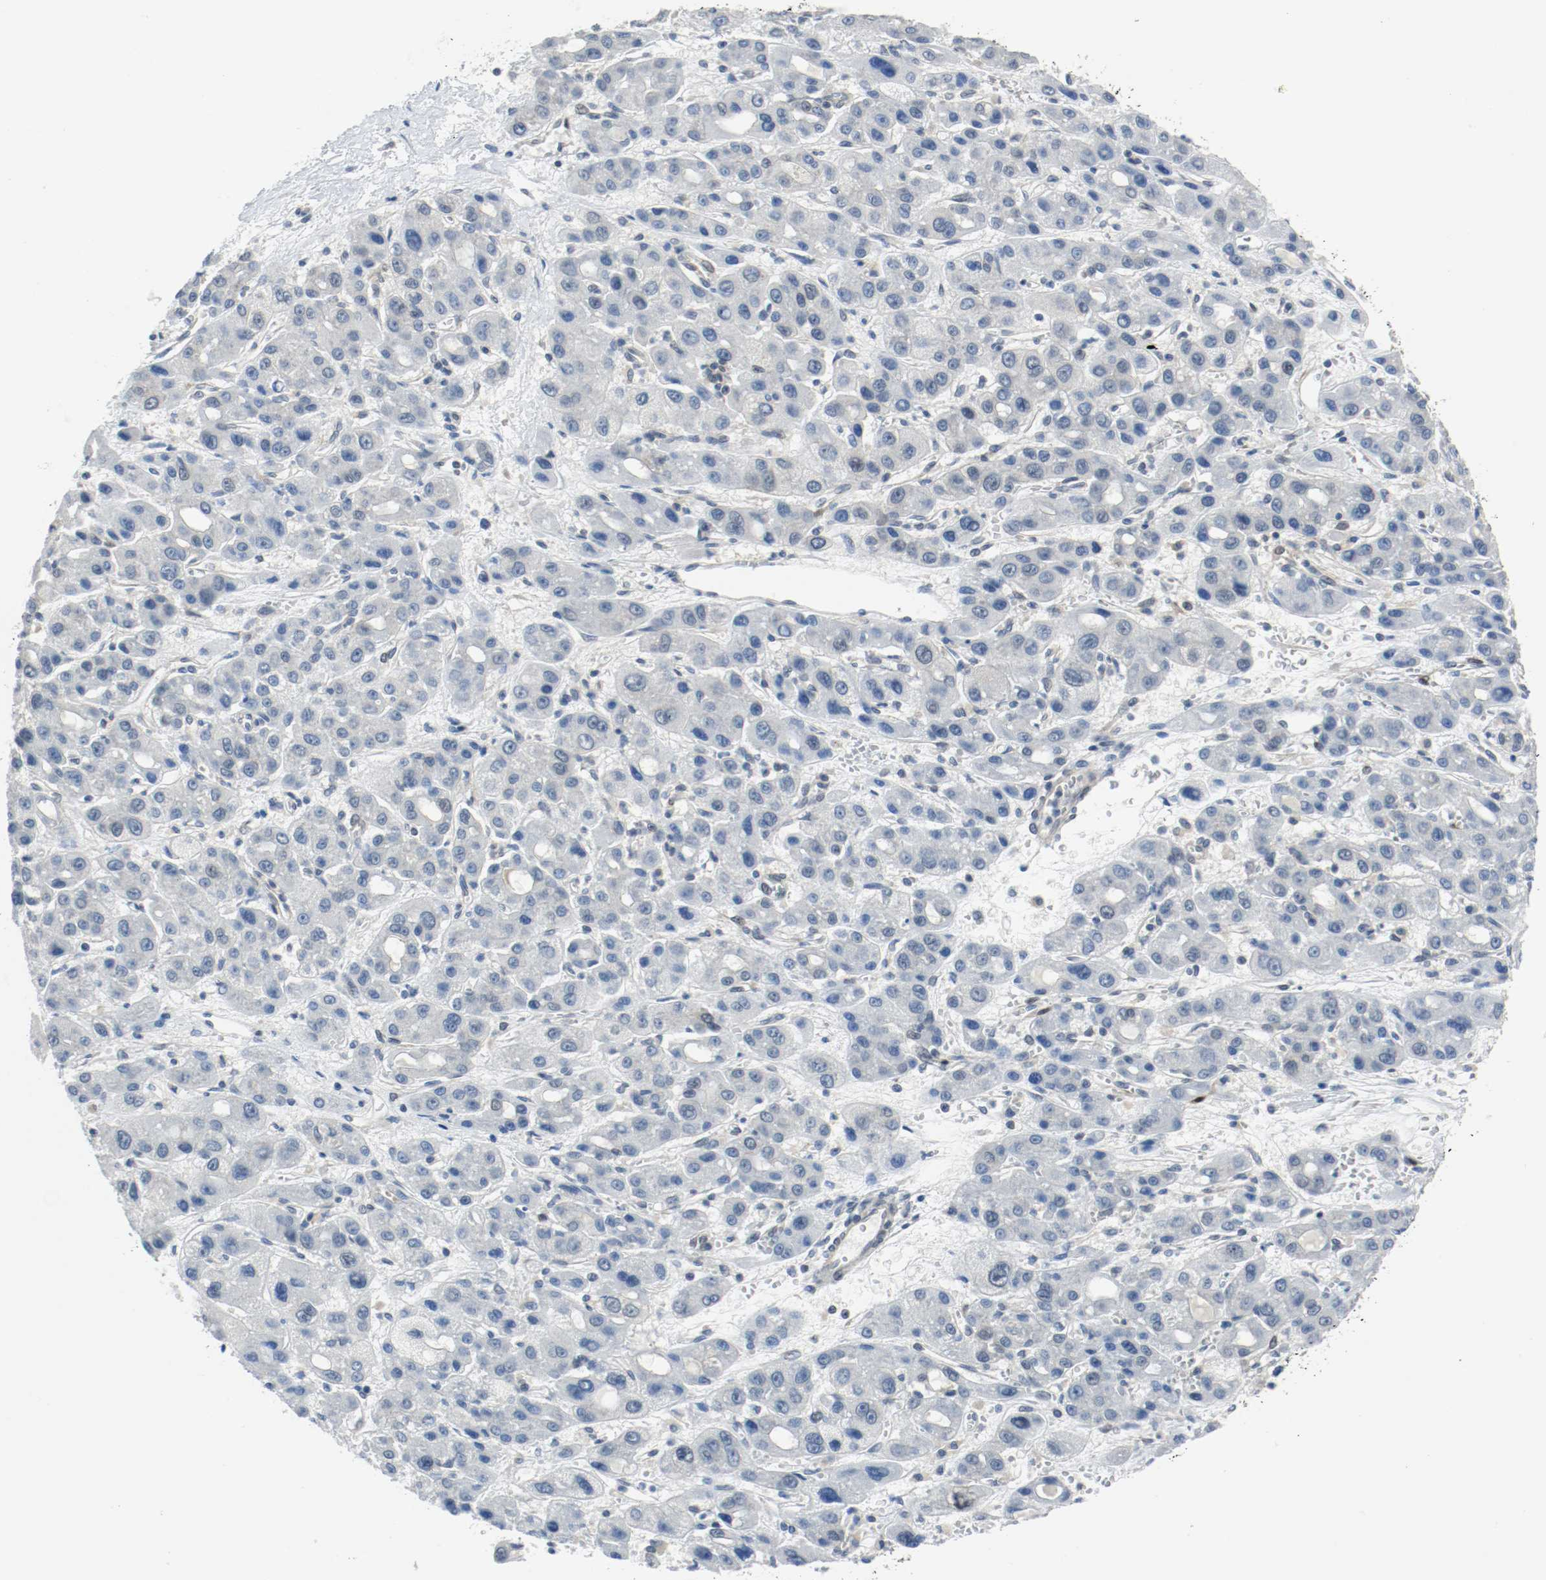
{"staining": {"intensity": "negative", "quantity": "none", "location": "none"}, "tissue": "liver cancer", "cell_type": "Tumor cells", "image_type": "cancer", "snomed": [{"axis": "morphology", "description": "Carcinoma, Hepatocellular, NOS"}, {"axis": "topography", "description": "Liver"}], "caption": "A micrograph of hepatocellular carcinoma (liver) stained for a protein exhibits no brown staining in tumor cells. (DAB (3,3'-diaminobenzidine) immunohistochemistry, high magnification).", "gene": "PPME1", "patient": {"sex": "male", "age": 55}}